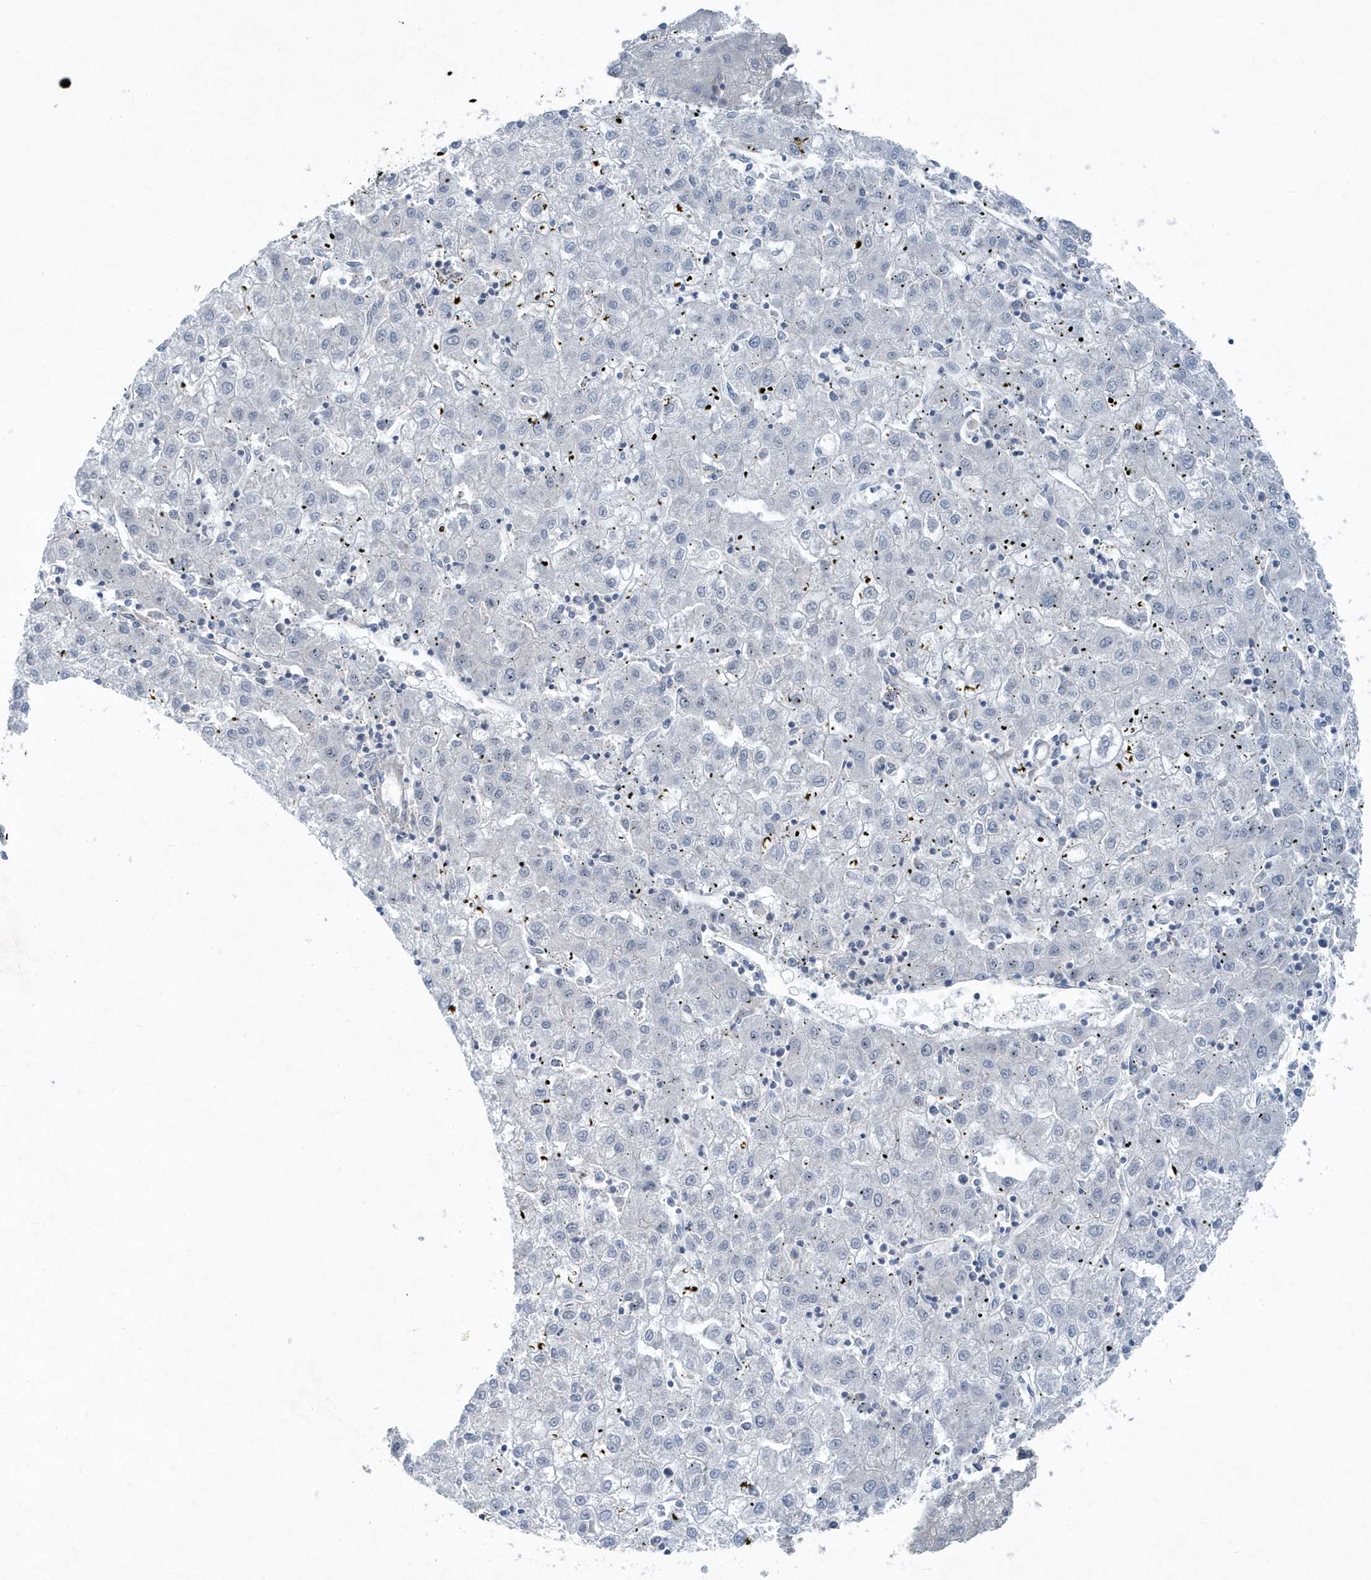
{"staining": {"intensity": "negative", "quantity": "none", "location": "none"}, "tissue": "liver cancer", "cell_type": "Tumor cells", "image_type": "cancer", "snomed": [{"axis": "morphology", "description": "Carcinoma, Hepatocellular, NOS"}, {"axis": "topography", "description": "Liver"}], "caption": "Protein analysis of hepatocellular carcinoma (liver) demonstrates no significant staining in tumor cells.", "gene": "MCC", "patient": {"sex": "male", "age": 72}}